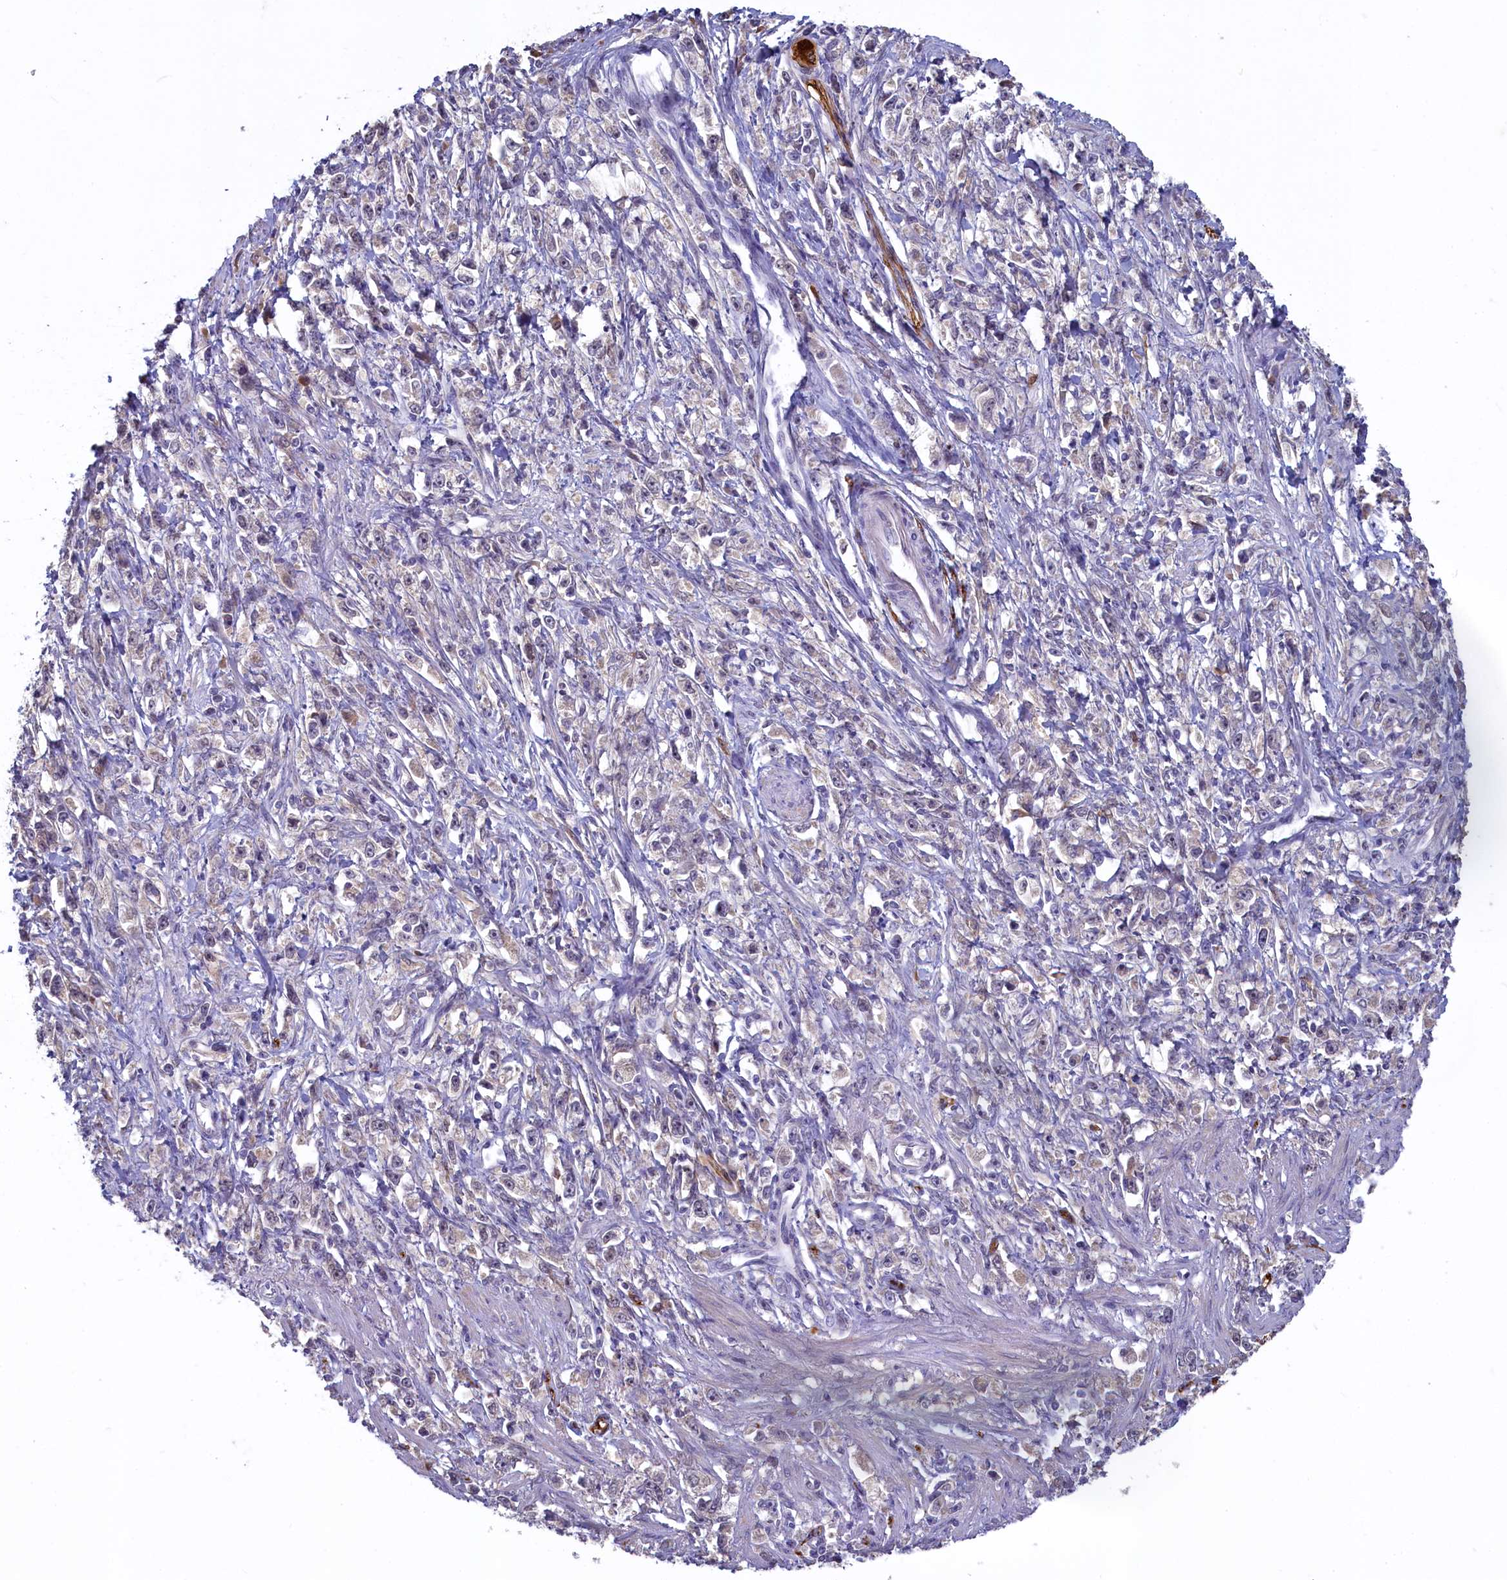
{"staining": {"intensity": "negative", "quantity": "none", "location": "none"}, "tissue": "stomach cancer", "cell_type": "Tumor cells", "image_type": "cancer", "snomed": [{"axis": "morphology", "description": "Adenocarcinoma, NOS"}, {"axis": "topography", "description": "Stomach"}], "caption": "DAB (3,3'-diaminobenzidine) immunohistochemical staining of human adenocarcinoma (stomach) shows no significant positivity in tumor cells. (Immunohistochemistry, brightfield microscopy, high magnification).", "gene": "UCHL3", "patient": {"sex": "female", "age": 59}}